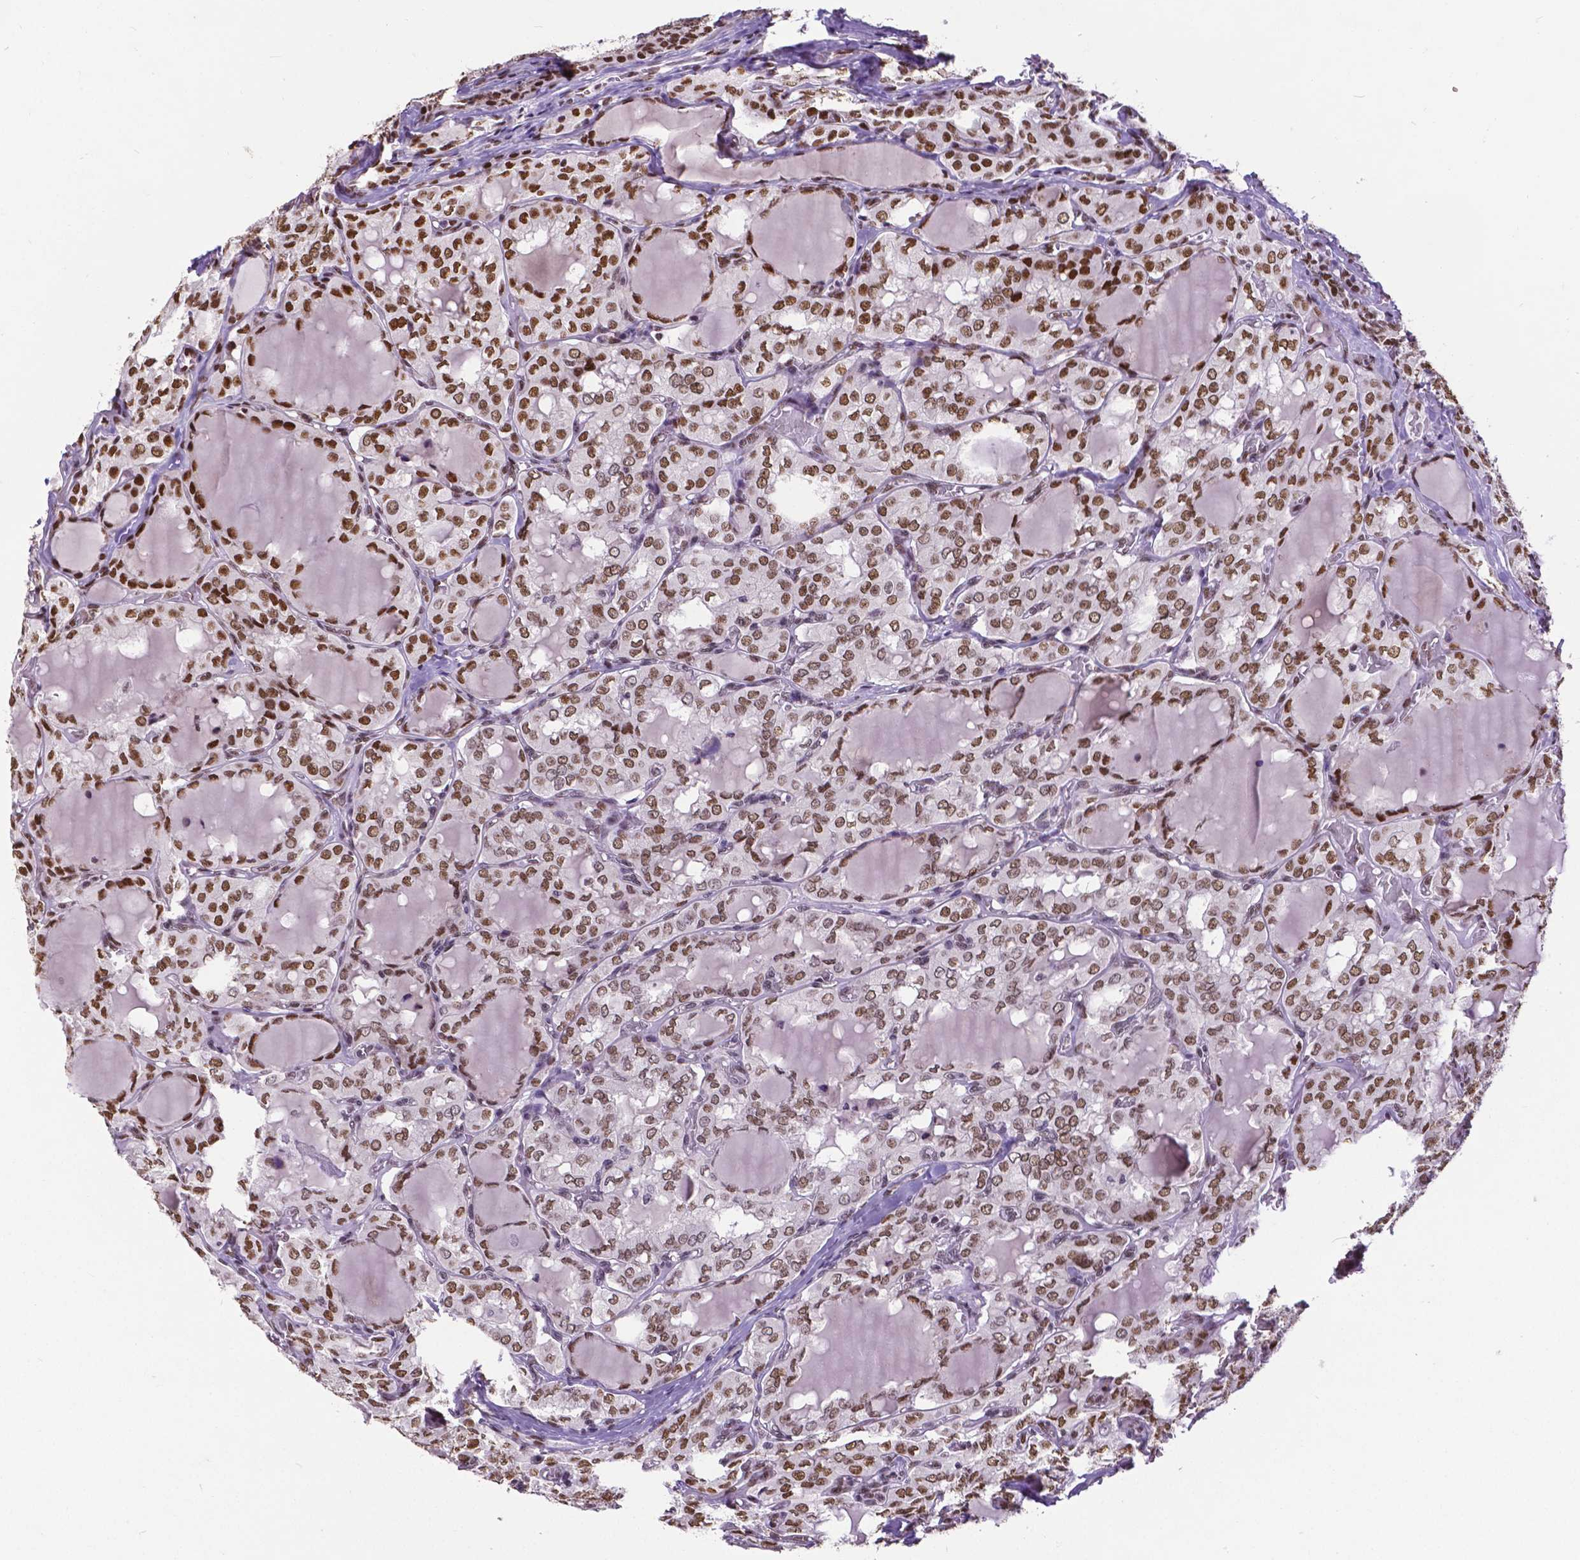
{"staining": {"intensity": "strong", "quantity": ">75%", "location": "nuclear"}, "tissue": "thyroid cancer", "cell_type": "Tumor cells", "image_type": "cancer", "snomed": [{"axis": "morphology", "description": "Papillary adenocarcinoma, NOS"}, {"axis": "topography", "description": "Thyroid gland"}], "caption": "The micrograph reveals staining of thyroid cancer, revealing strong nuclear protein staining (brown color) within tumor cells. (DAB (3,3'-diaminobenzidine) = brown stain, brightfield microscopy at high magnification).", "gene": "ATRX", "patient": {"sex": "male", "age": 20}}